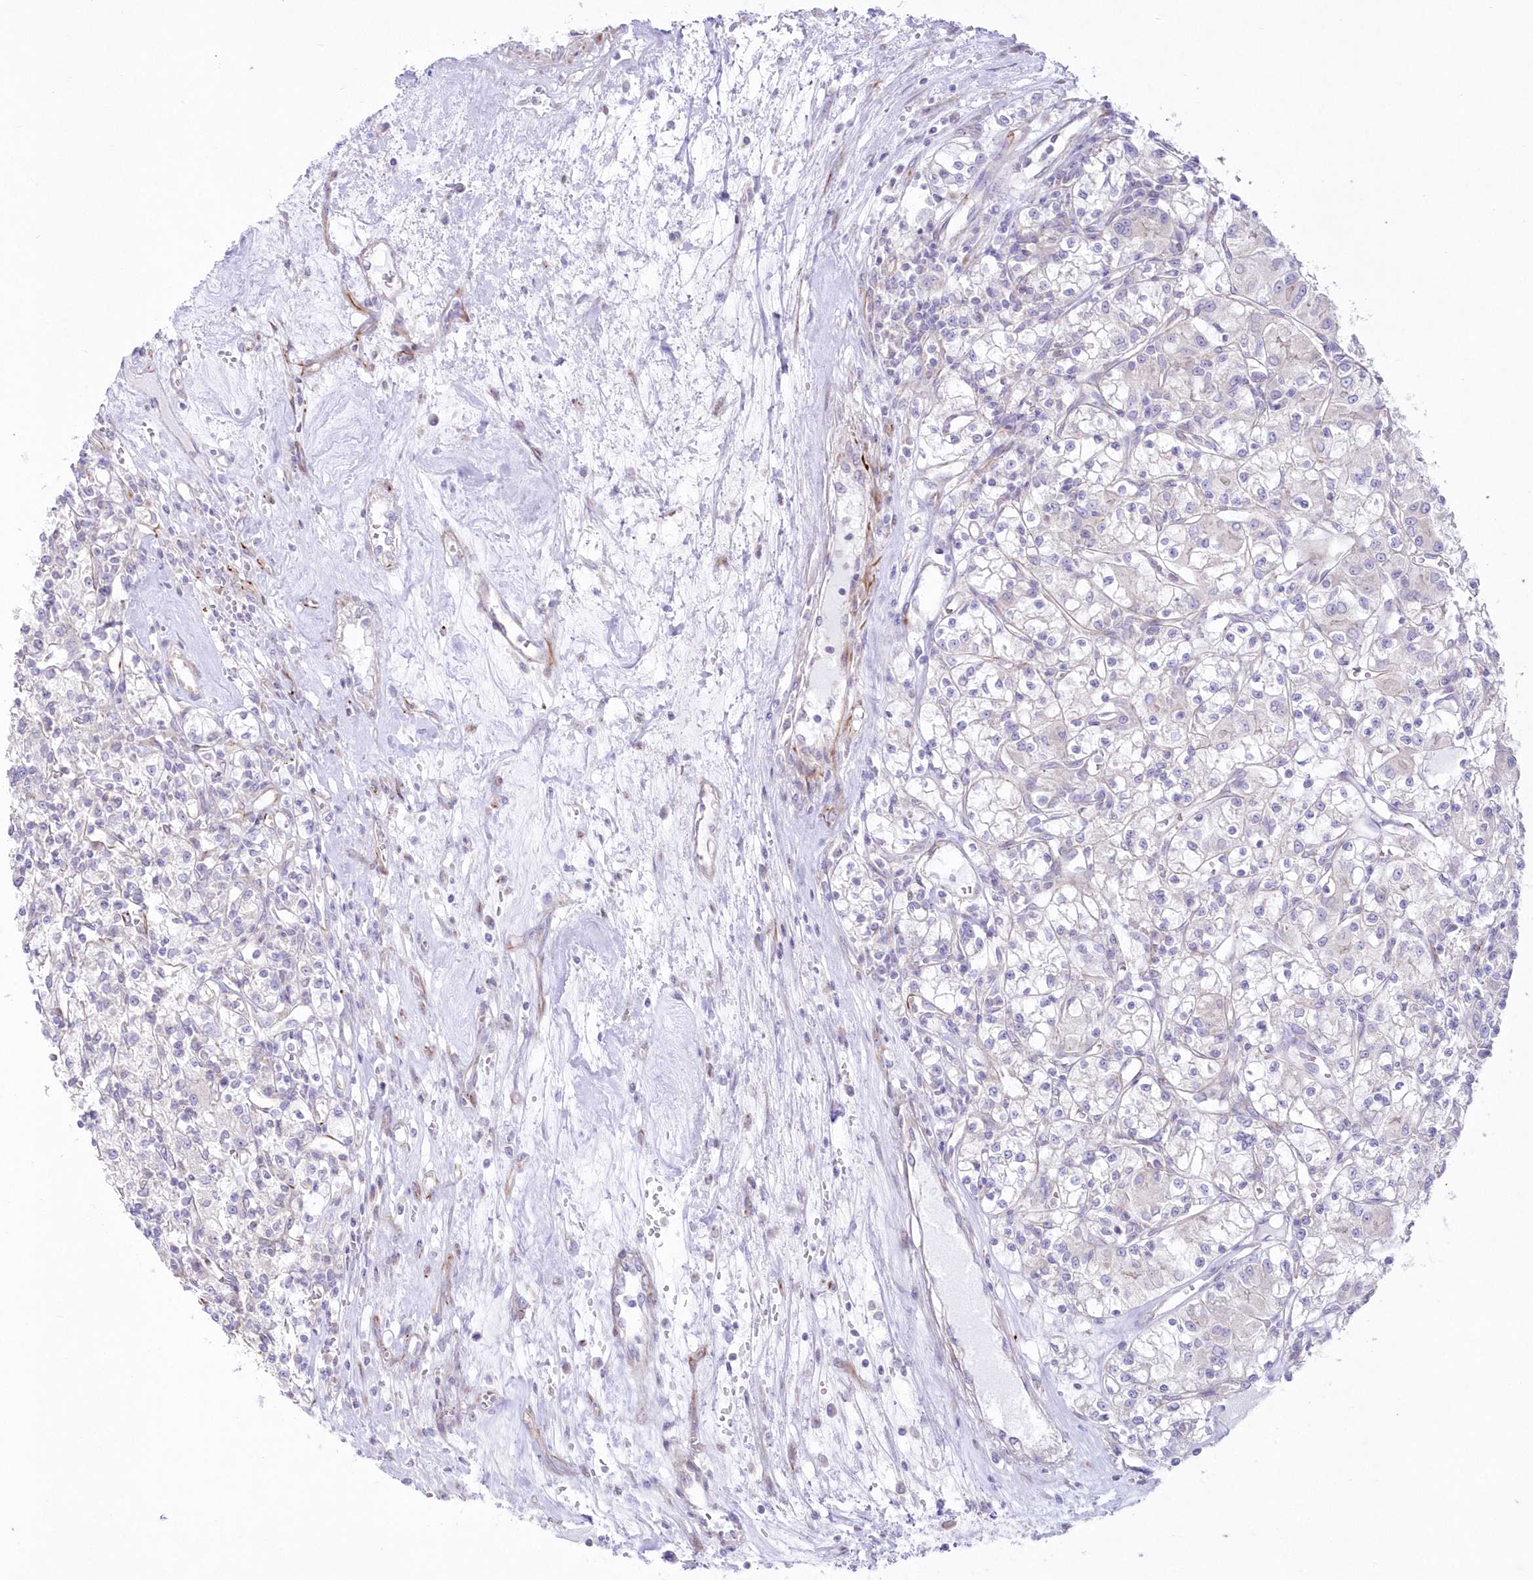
{"staining": {"intensity": "negative", "quantity": "none", "location": "none"}, "tissue": "renal cancer", "cell_type": "Tumor cells", "image_type": "cancer", "snomed": [{"axis": "morphology", "description": "Adenocarcinoma, NOS"}, {"axis": "topography", "description": "Kidney"}], "caption": "Protein analysis of adenocarcinoma (renal) demonstrates no significant expression in tumor cells.", "gene": "ZNF843", "patient": {"sex": "female", "age": 59}}